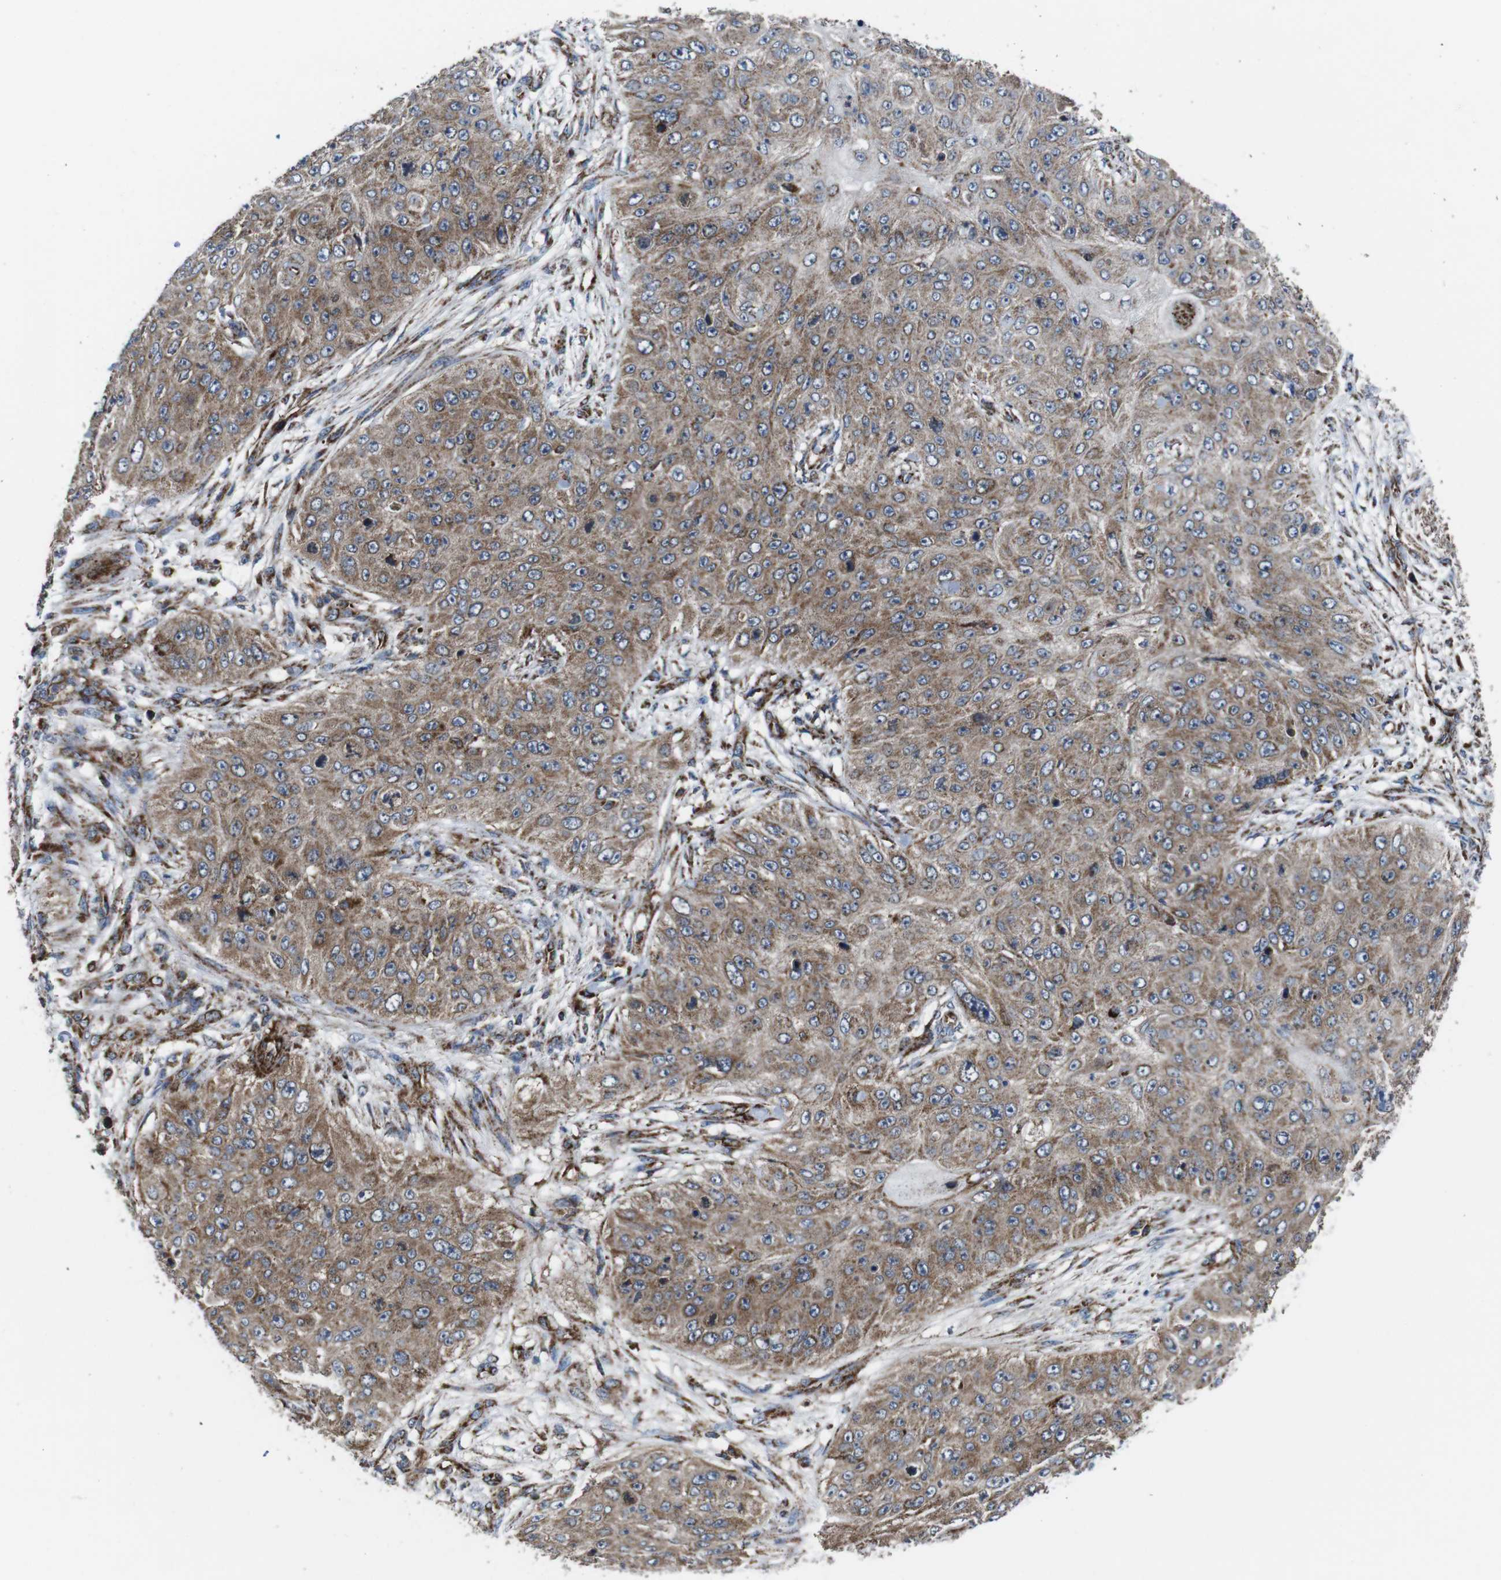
{"staining": {"intensity": "weak", "quantity": "25%-75%", "location": "cytoplasmic/membranous"}, "tissue": "skin cancer", "cell_type": "Tumor cells", "image_type": "cancer", "snomed": [{"axis": "morphology", "description": "Squamous cell carcinoma, NOS"}, {"axis": "topography", "description": "Skin"}], "caption": "Skin cancer (squamous cell carcinoma) stained for a protein displays weak cytoplasmic/membranous positivity in tumor cells. (DAB = brown stain, brightfield microscopy at high magnification).", "gene": "HK1", "patient": {"sex": "female", "age": 80}}